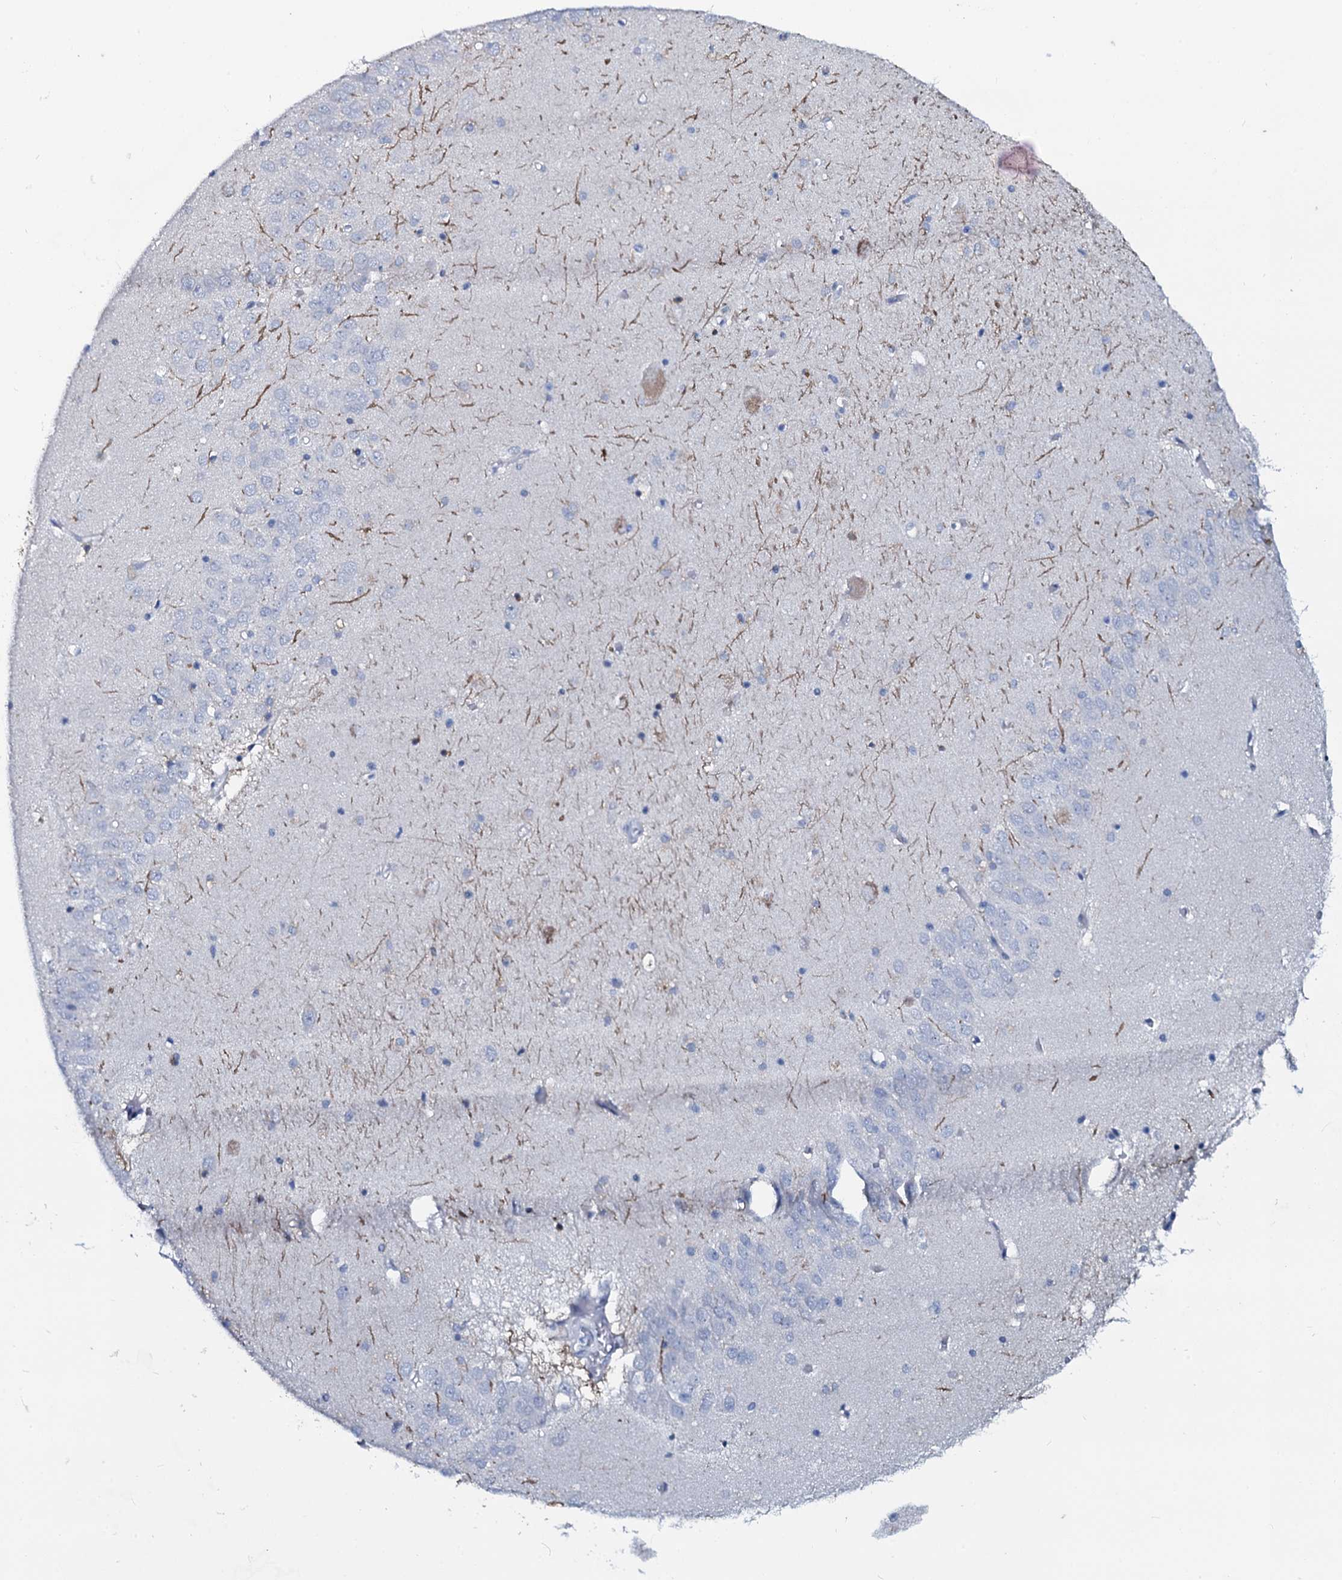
{"staining": {"intensity": "negative", "quantity": "none", "location": "none"}, "tissue": "hippocampus", "cell_type": "Glial cells", "image_type": "normal", "snomed": [{"axis": "morphology", "description": "Normal tissue, NOS"}, {"axis": "topography", "description": "Hippocampus"}], "caption": "High power microscopy photomicrograph of an IHC image of unremarkable hippocampus, revealing no significant positivity in glial cells.", "gene": "SLC4A7", "patient": {"sex": "male", "age": 70}}